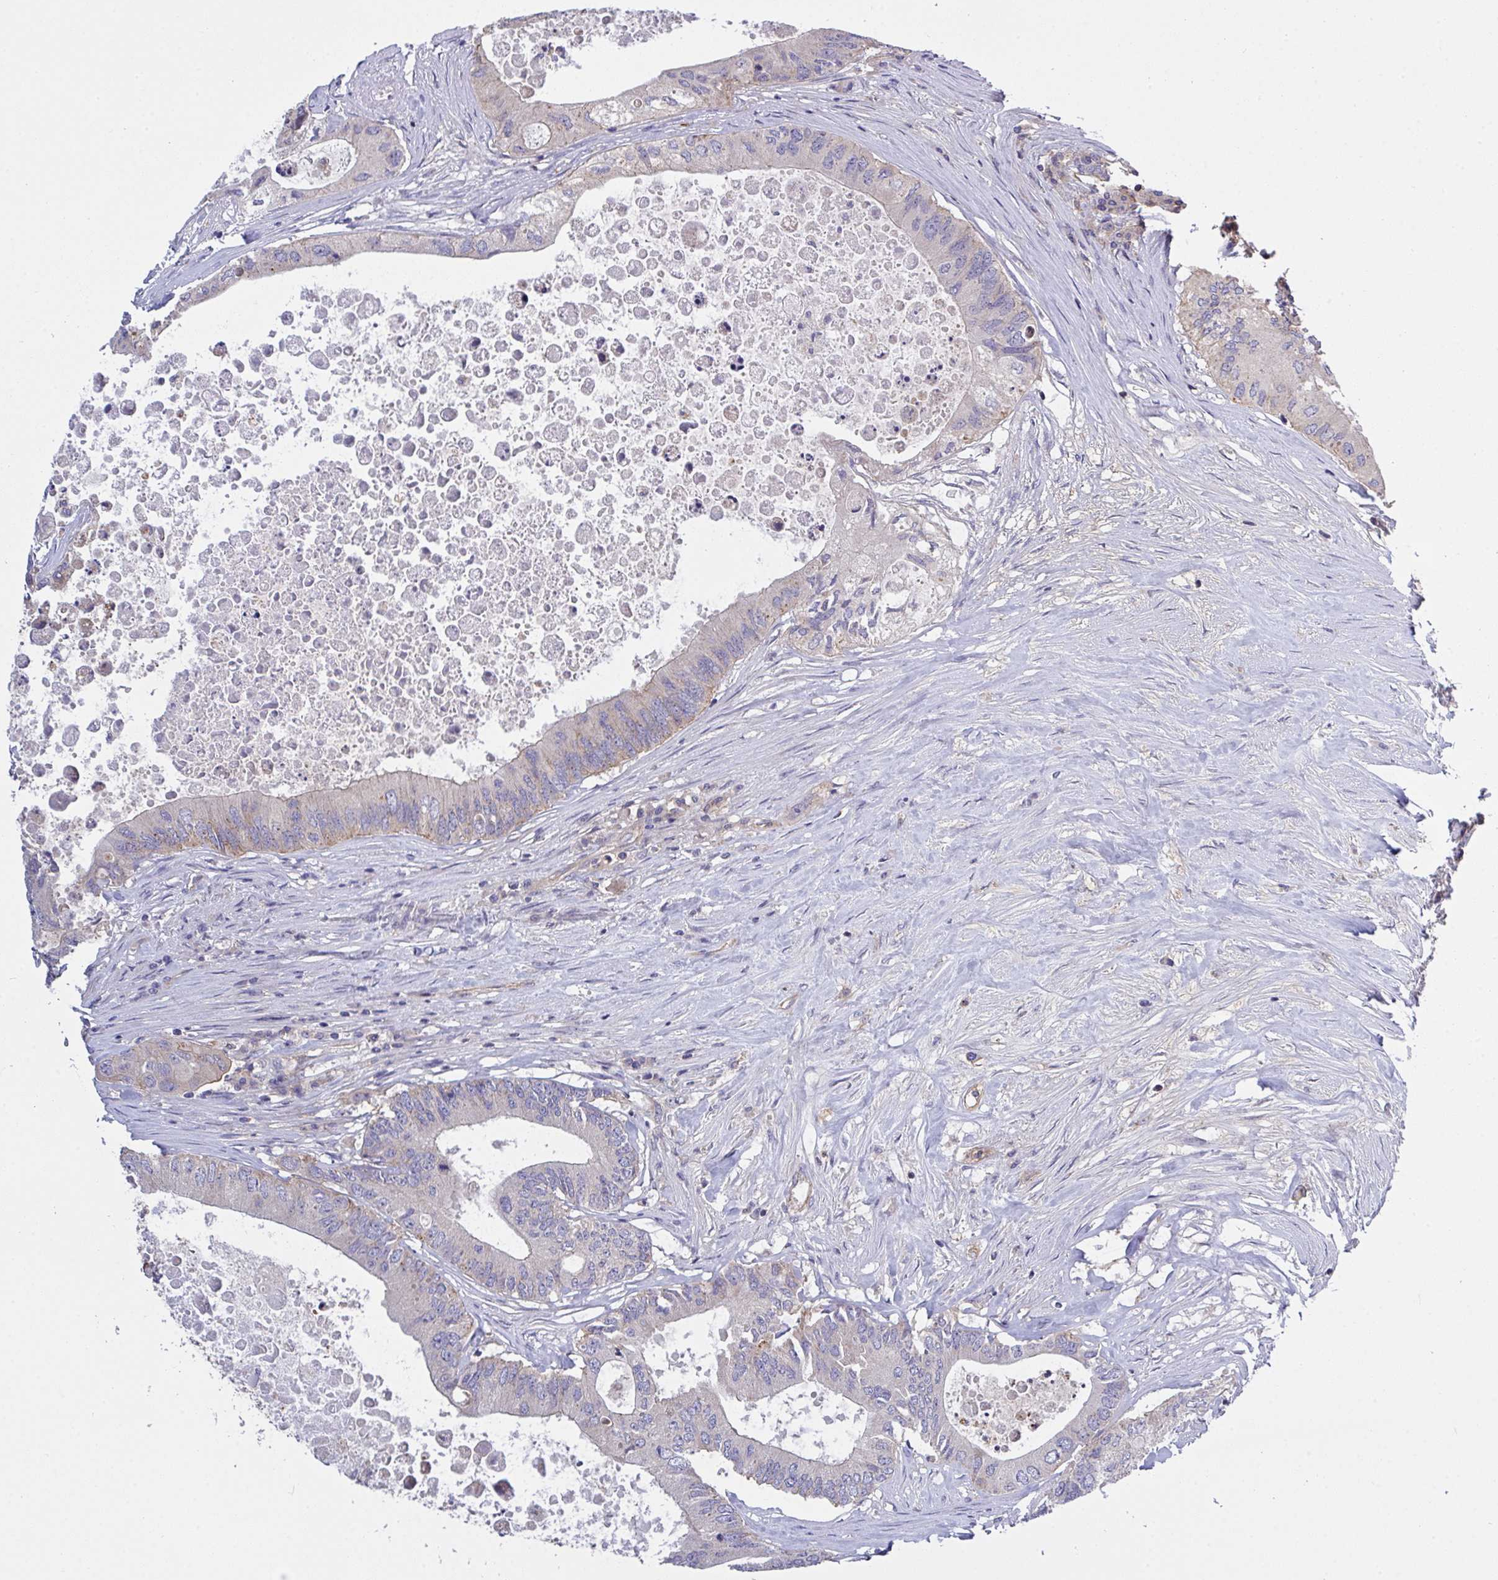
{"staining": {"intensity": "weak", "quantity": "<25%", "location": "cytoplasmic/membranous"}, "tissue": "colorectal cancer", "cell_type": "Tumor cells", "image_type": "cancer", "snomed": [{"axis": "morphology", "description": "Adenocarcinoma, NOS"}, {"axis": "topography", "description": "Colon"}], "caption": "High magnification brightfield microscopy of adenocarcinoma (colorectal) stained with DAB (3,3'-diaminobenzidine) (brown) and counterstained with hematoxylin (blue): tumor cells show no significant expression.", "gene": "C4orf36", "patient": {"sex": "male", "age": 71}}